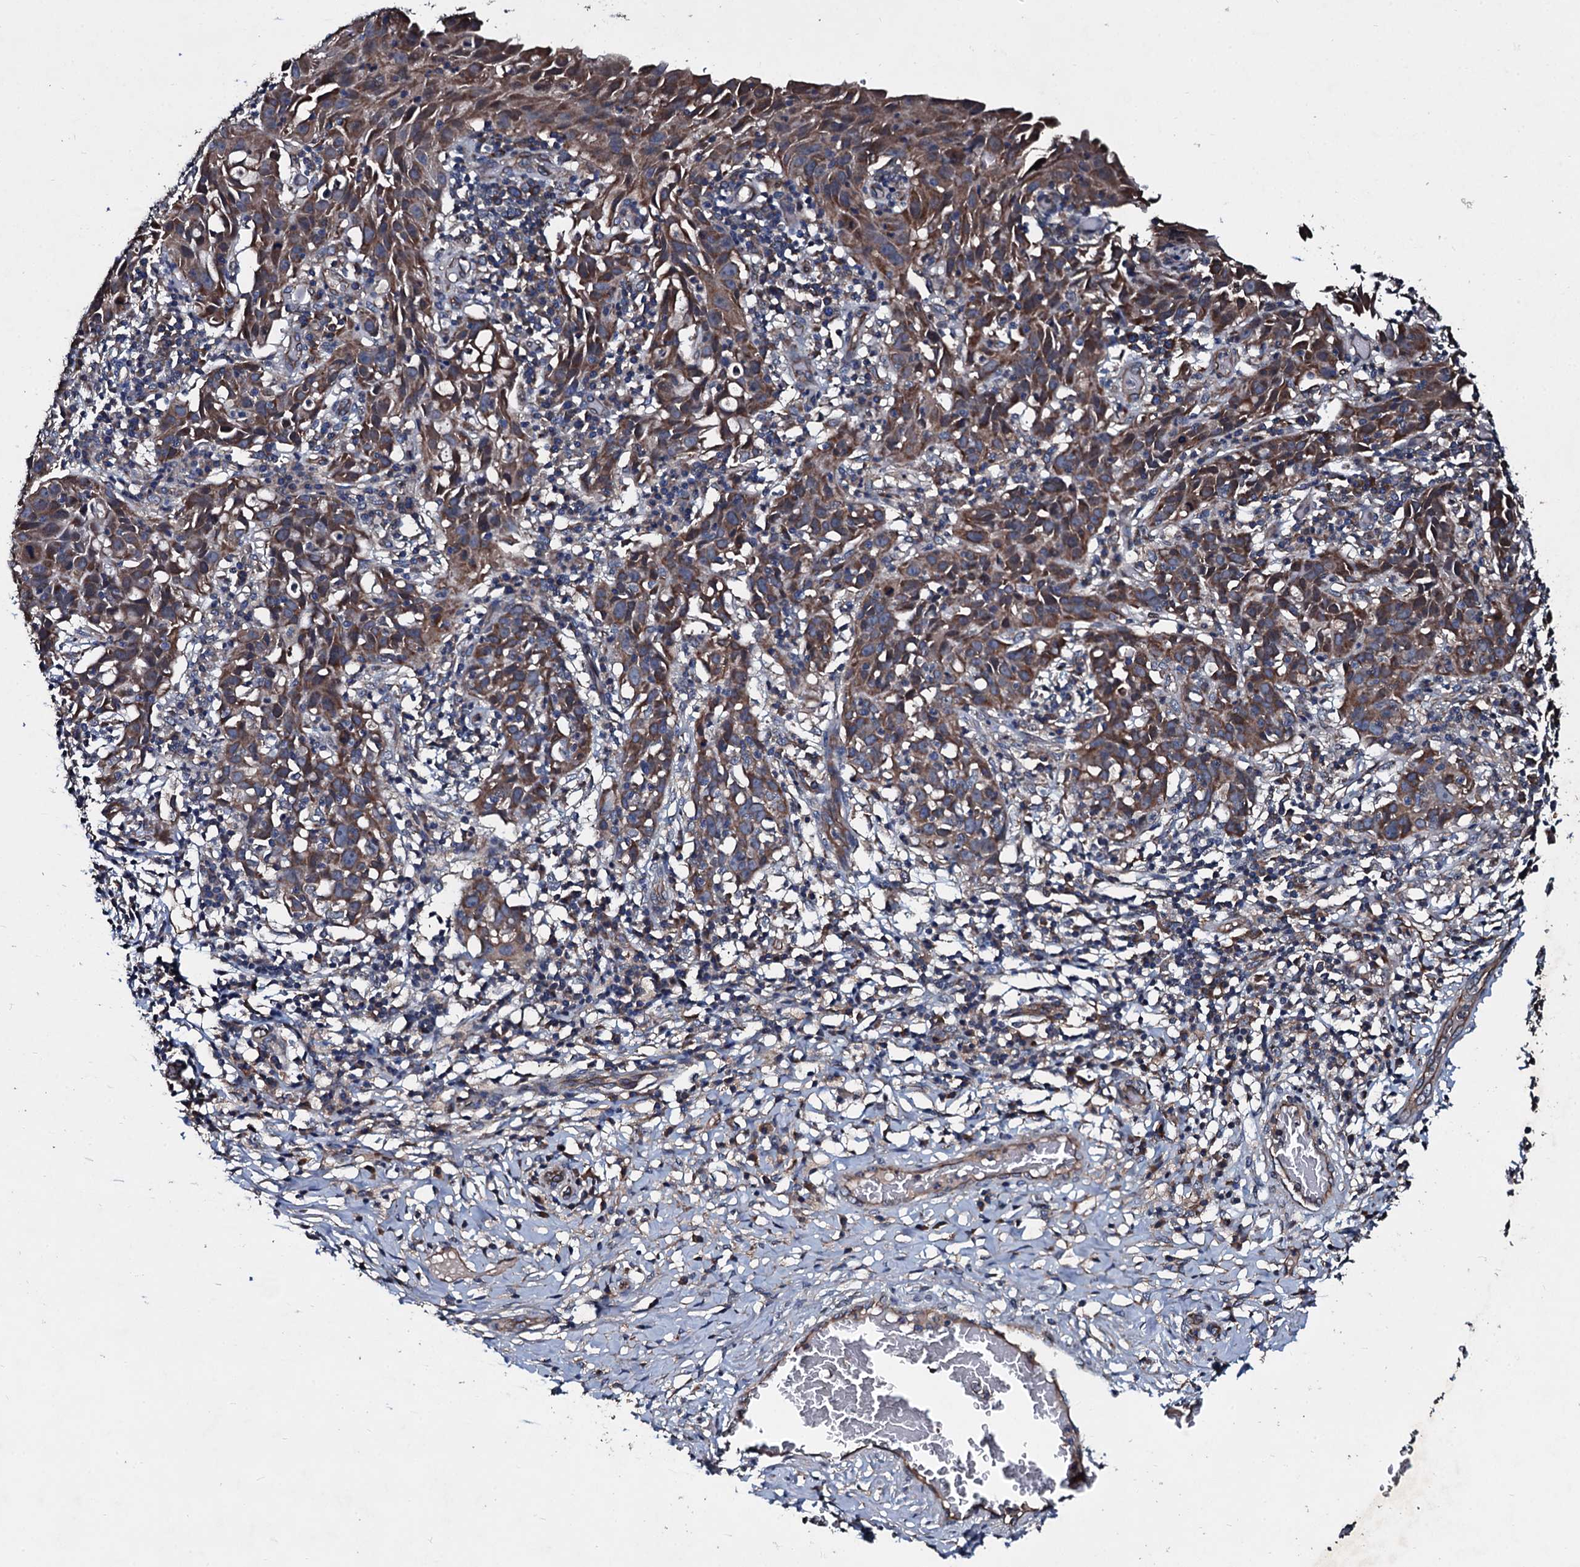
{"staining": {"intensity": "moderate", "quantity": "25%-75%", "location": "cytoplasmic/membranous"}, "tissue": "cervical cancer", "cell_type": "Tumor cells", "image_type": "cancer", "snomed": [{"axis": "morphology", "description": "Squamous cell carcinoma, NOS"}, {"axis": "topography", "description": "Cervix"}], "caption": "IHC histopathology image of neoplastic tissue: human squamous cell carcinoma (cervical) stained using immunohistochemistry (IHC) displays medium levels of moderate protein expression localized specifically in the cytoplasmic/membranous of tumor cells, appearing as a cytoplasmic/membranous brown color.", "gene": "DMAC2", "patient": {"sex": "female", "age": 50}}